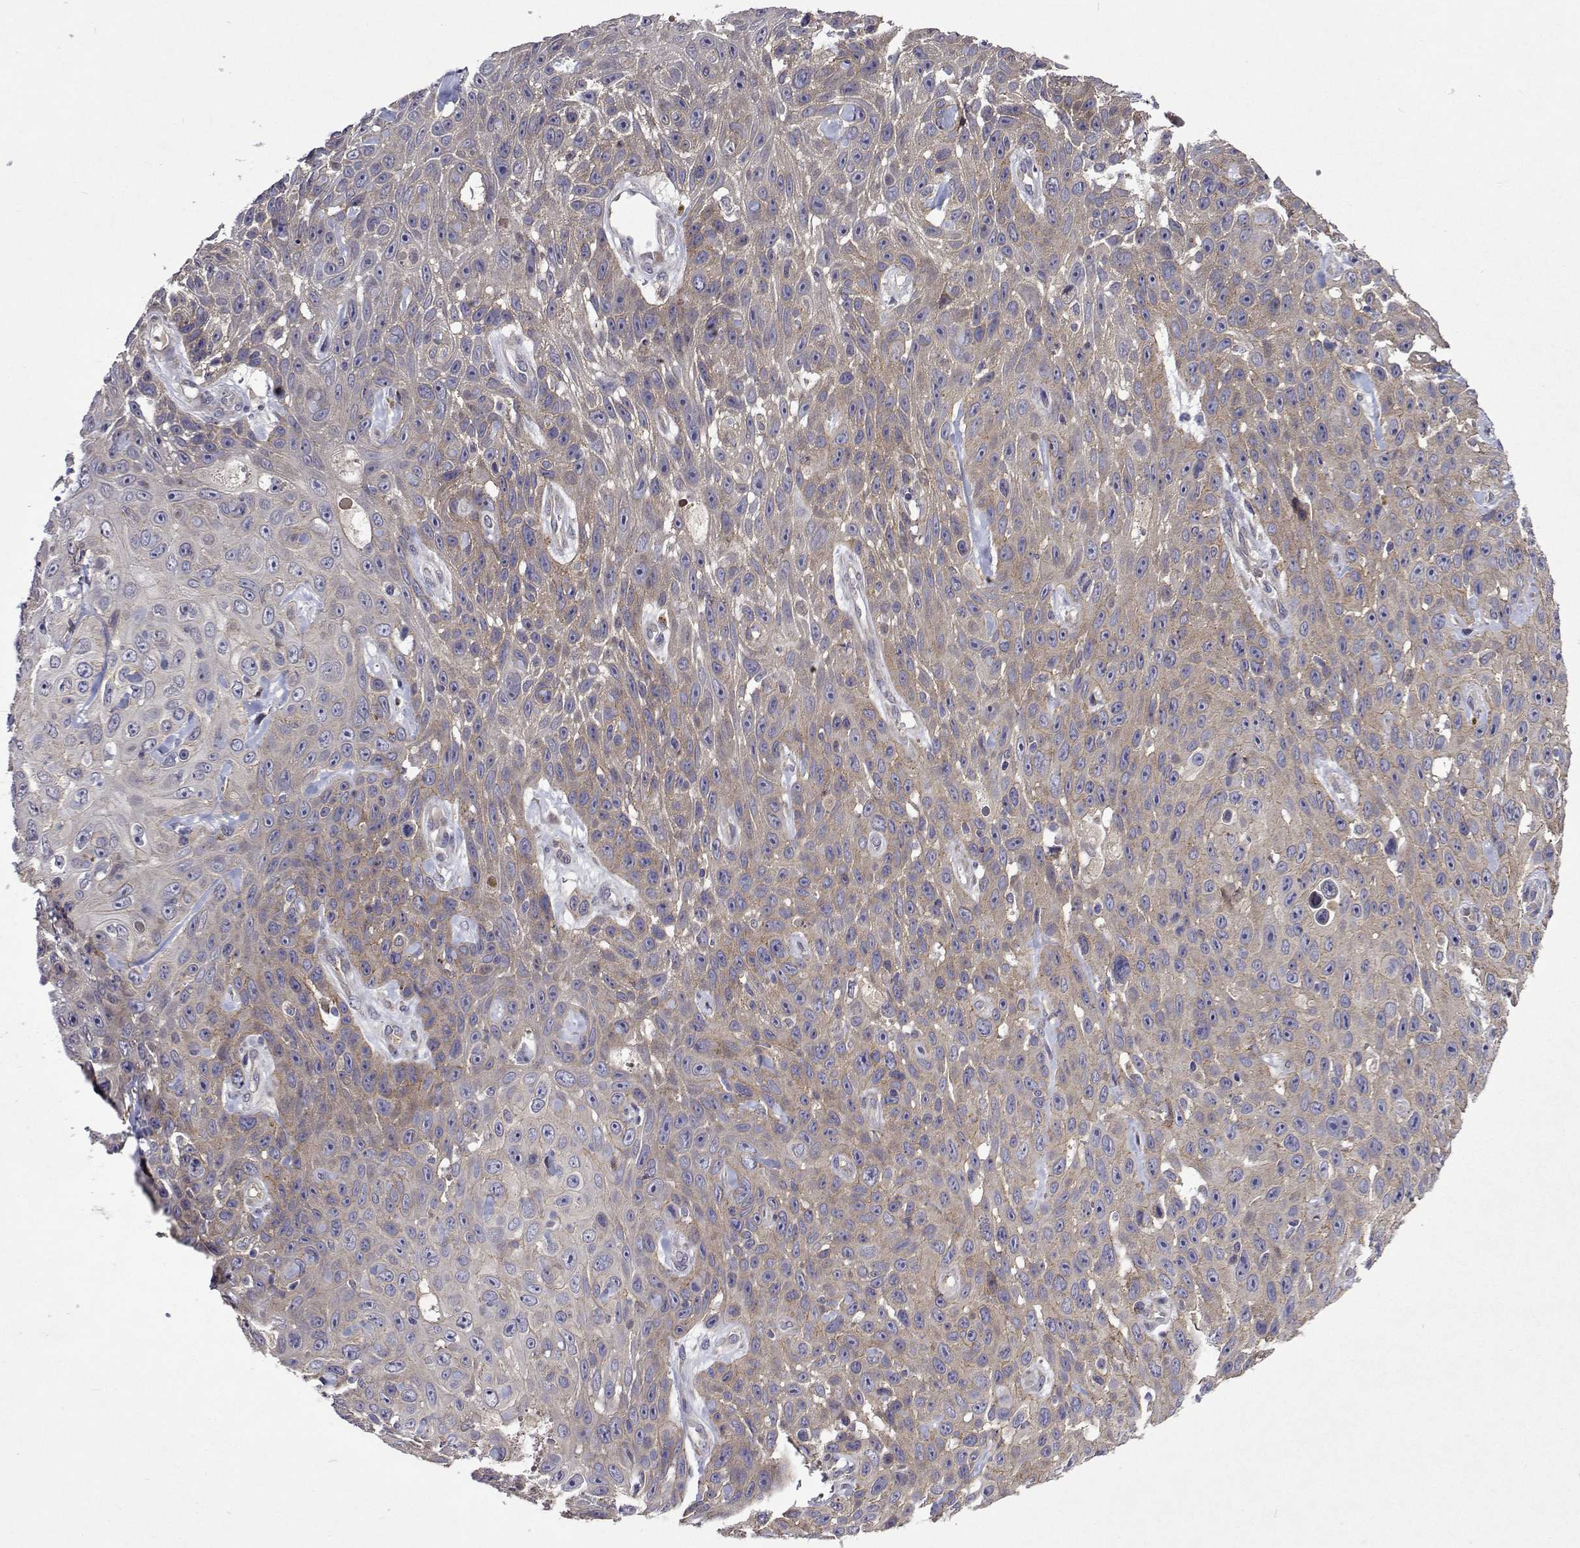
{"staining": {"intensity": "weak", "quantity": "25%-75%", "location": "cytoplasmic/membranous"}, "tissue": "skin cancer", "cell_type": "Tumor cells", "image_type": "cancer", "snomed": [{"axis": "morphology", "description": "Squamous cell carcinoma, NOS"}, {"axis": "topography", "description": "Skin"}], "caption": "DAB immunohistochemical staining of squamous cell carcinoma (skin) reveals weak cytoplasmic/membranous protein staining in about 25%-75% of tumor cells.", "gene": "TARBP2", "patient": {"sex": "male", "age": 82}}